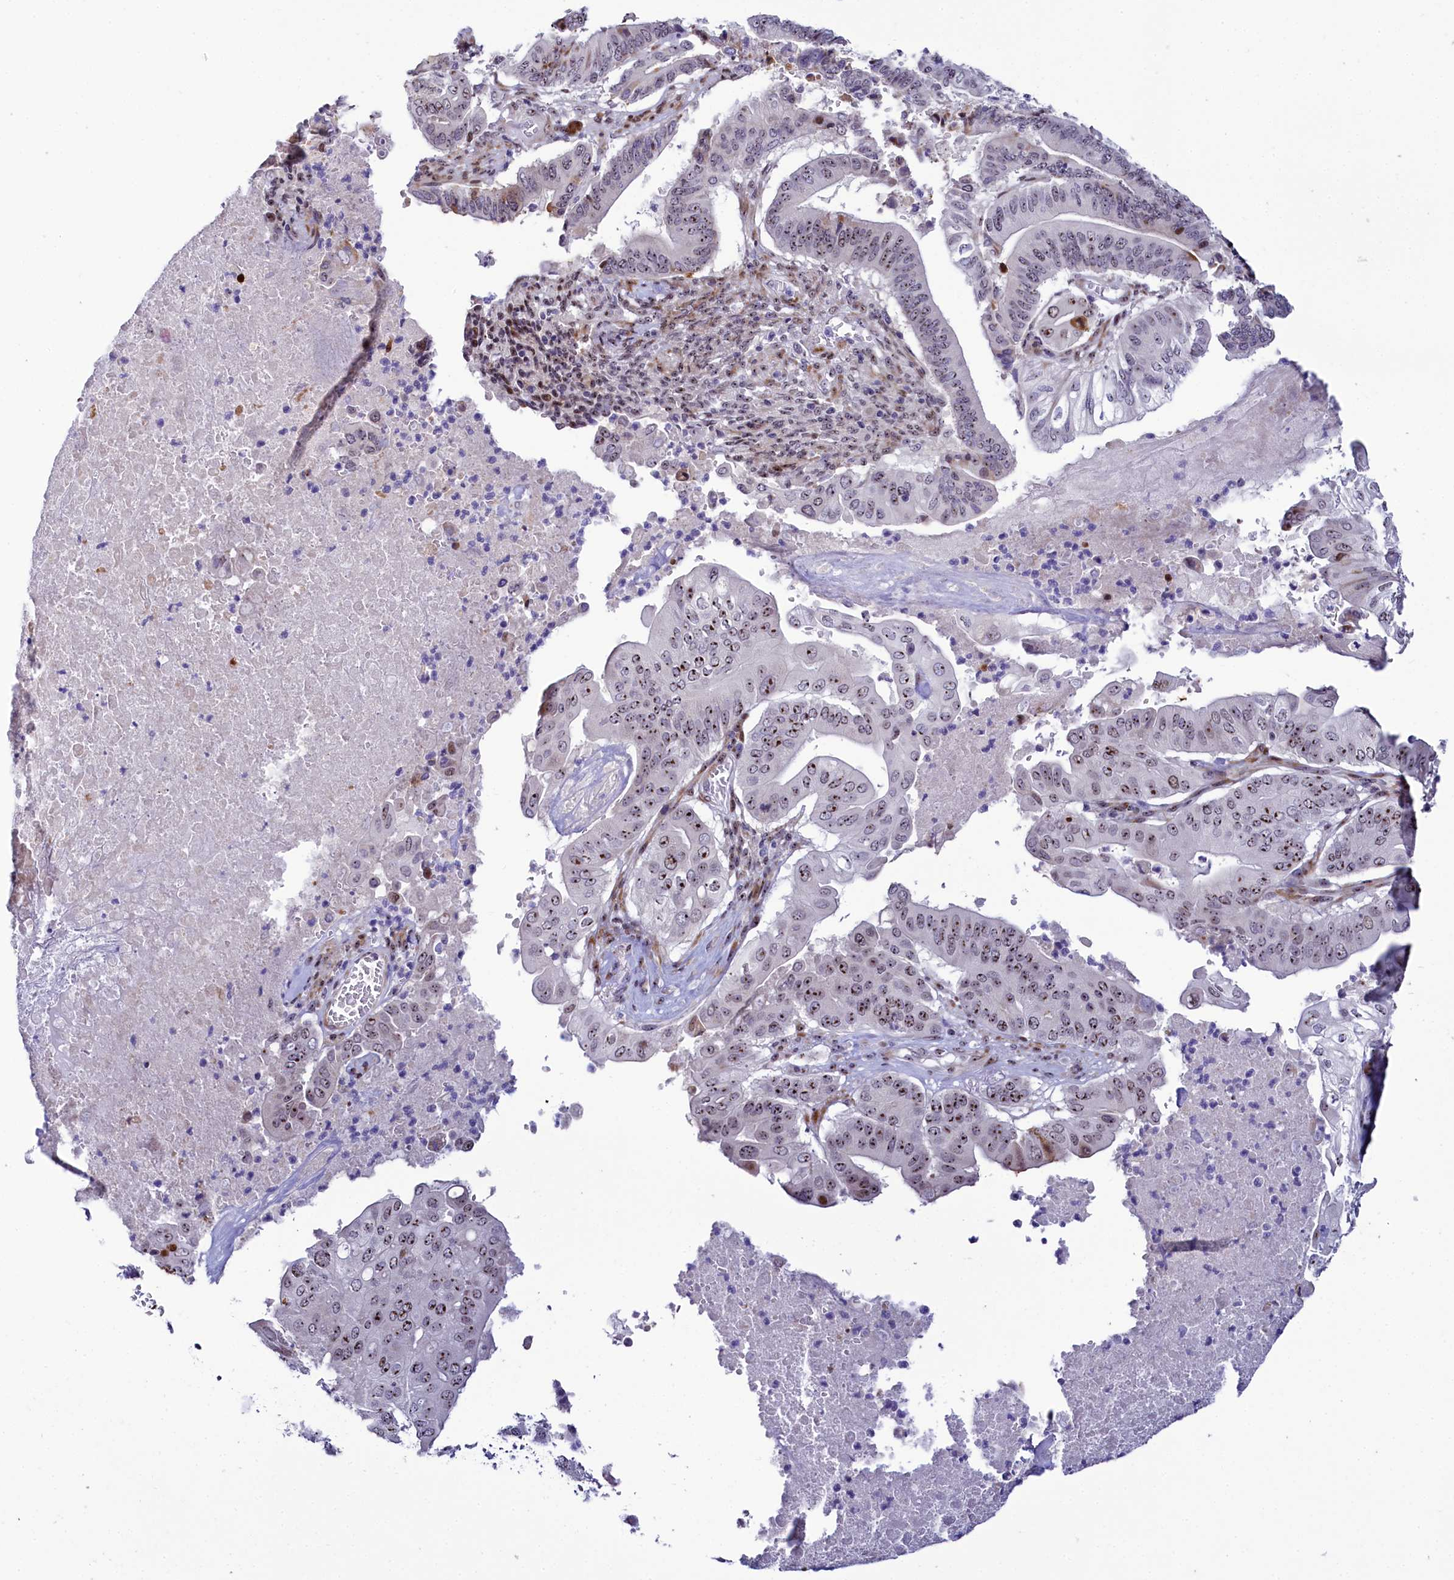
{"staining": {"intensity": "moderate", "quantity": ">75%", "location": "nuclear"}, "tissue": "pancreatic cancer", "cell_type": "Tumor cells", "image_type": "cancer", "snomed": [{"axis": "morphology", "description": "Adenocarcinoma, NOS"}, {"axis": "topography", "description": "Pancreas"}], "caption": "Protein analysis of pancreatic cancer tissue displays moderate nuclear staining in approximately >75% of tumor cells. The staining is performed using DAB brown chromogen to label protein expression. The nuclei are counter-stained blue using hematoxylin.", "gene": "TCOF1", "patient": {"sex": "female", "age": 77}}